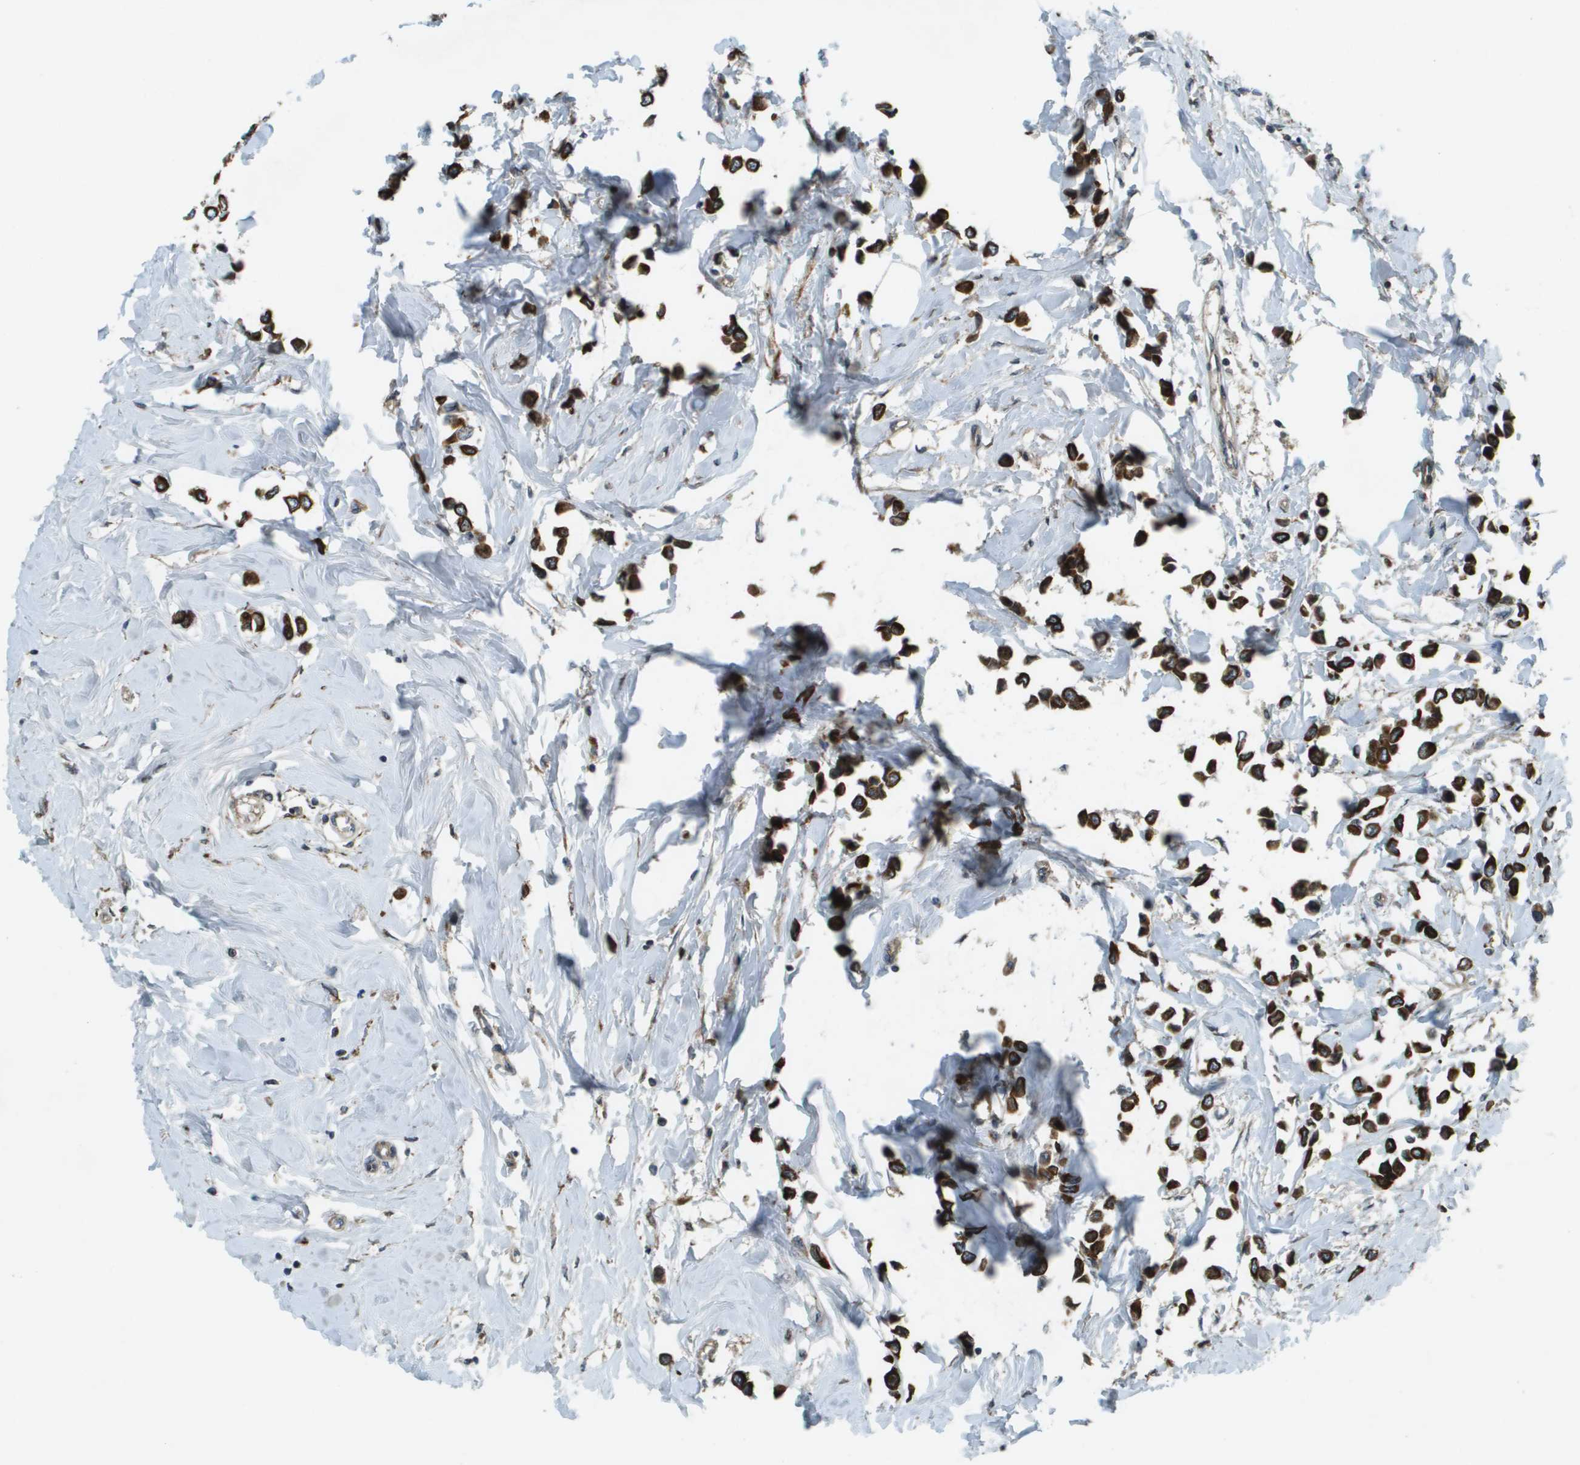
{"staining": {"intensity": "strong", "quantity": ">75%", "location": "cytoplasmic/membranous"}, "tissue": "breast cancer", "cell_type": "Tumor cells", "image_type": "cancer", "snomed": [{"axis": "morphology", "description": "Lobular carcinoma"}, {"axis": "topography", "description": "Breast"}], "caption": "Immunohistochemical staining of human breast cancer (lobular carcinoma) exhibits strong cytoplasmic/membranous protein expression in about >75% of tumor cells.", "gene": "CDKN2C", "patient": {"sex": "female", "age": 51}}